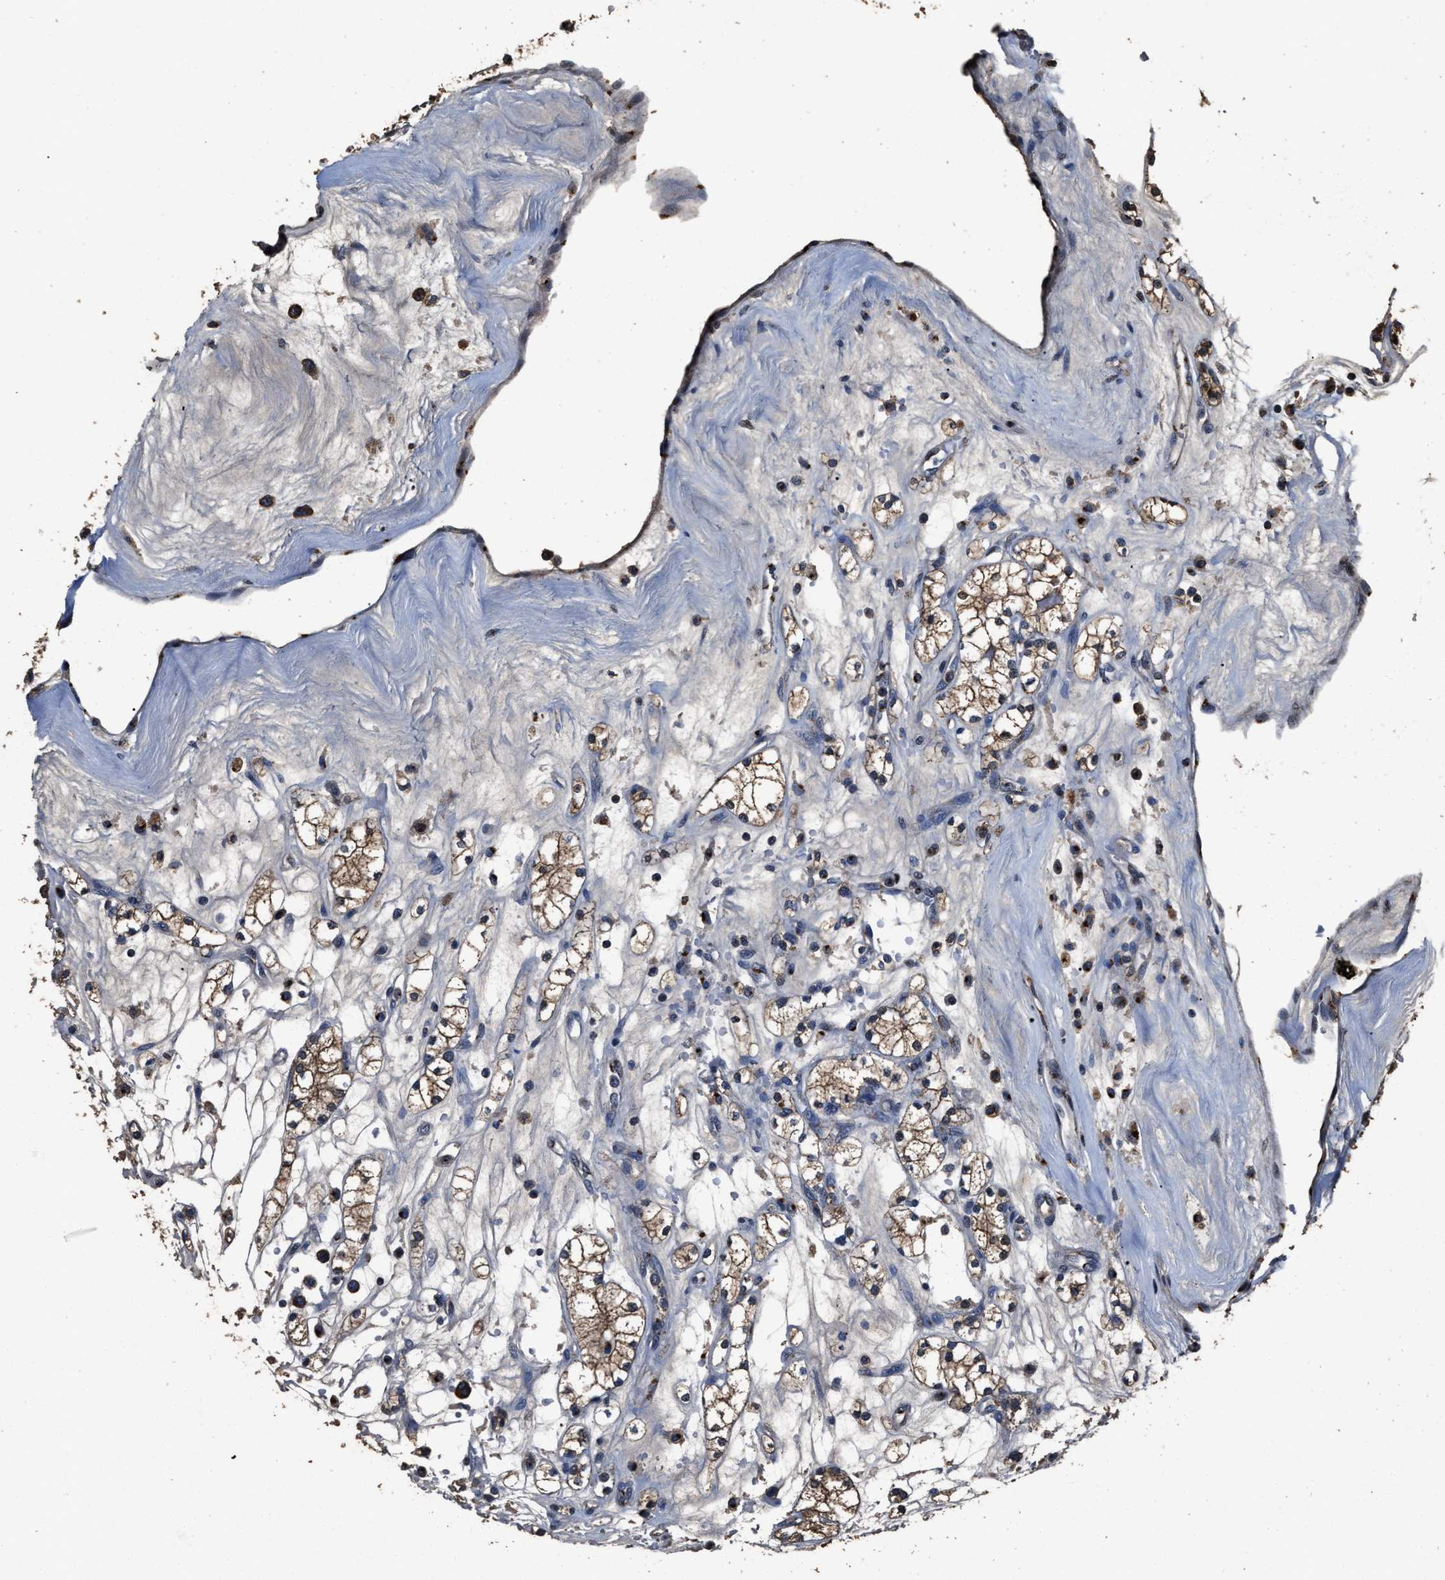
{"staining": {"intensity": "weak", "quantity": "<25%", "location": "cytoplasmic/membranous"}, "tissue": "renal cancer", "cell_type": "Tumor cells", "image_type": "cancer", "snomed": [{"axis": "morphology", "description": "Adenocarcinoma, NOS"}, {"axis": "topography", "description": "Kidney"}], "caption": "Immunohistochemistry image of human adenocarcinoma (renal) stained for a protein (brown), which displays no staining in tumor cells.", "gene": "TPST2", "patient": {"sex": "male", "age": 77}}